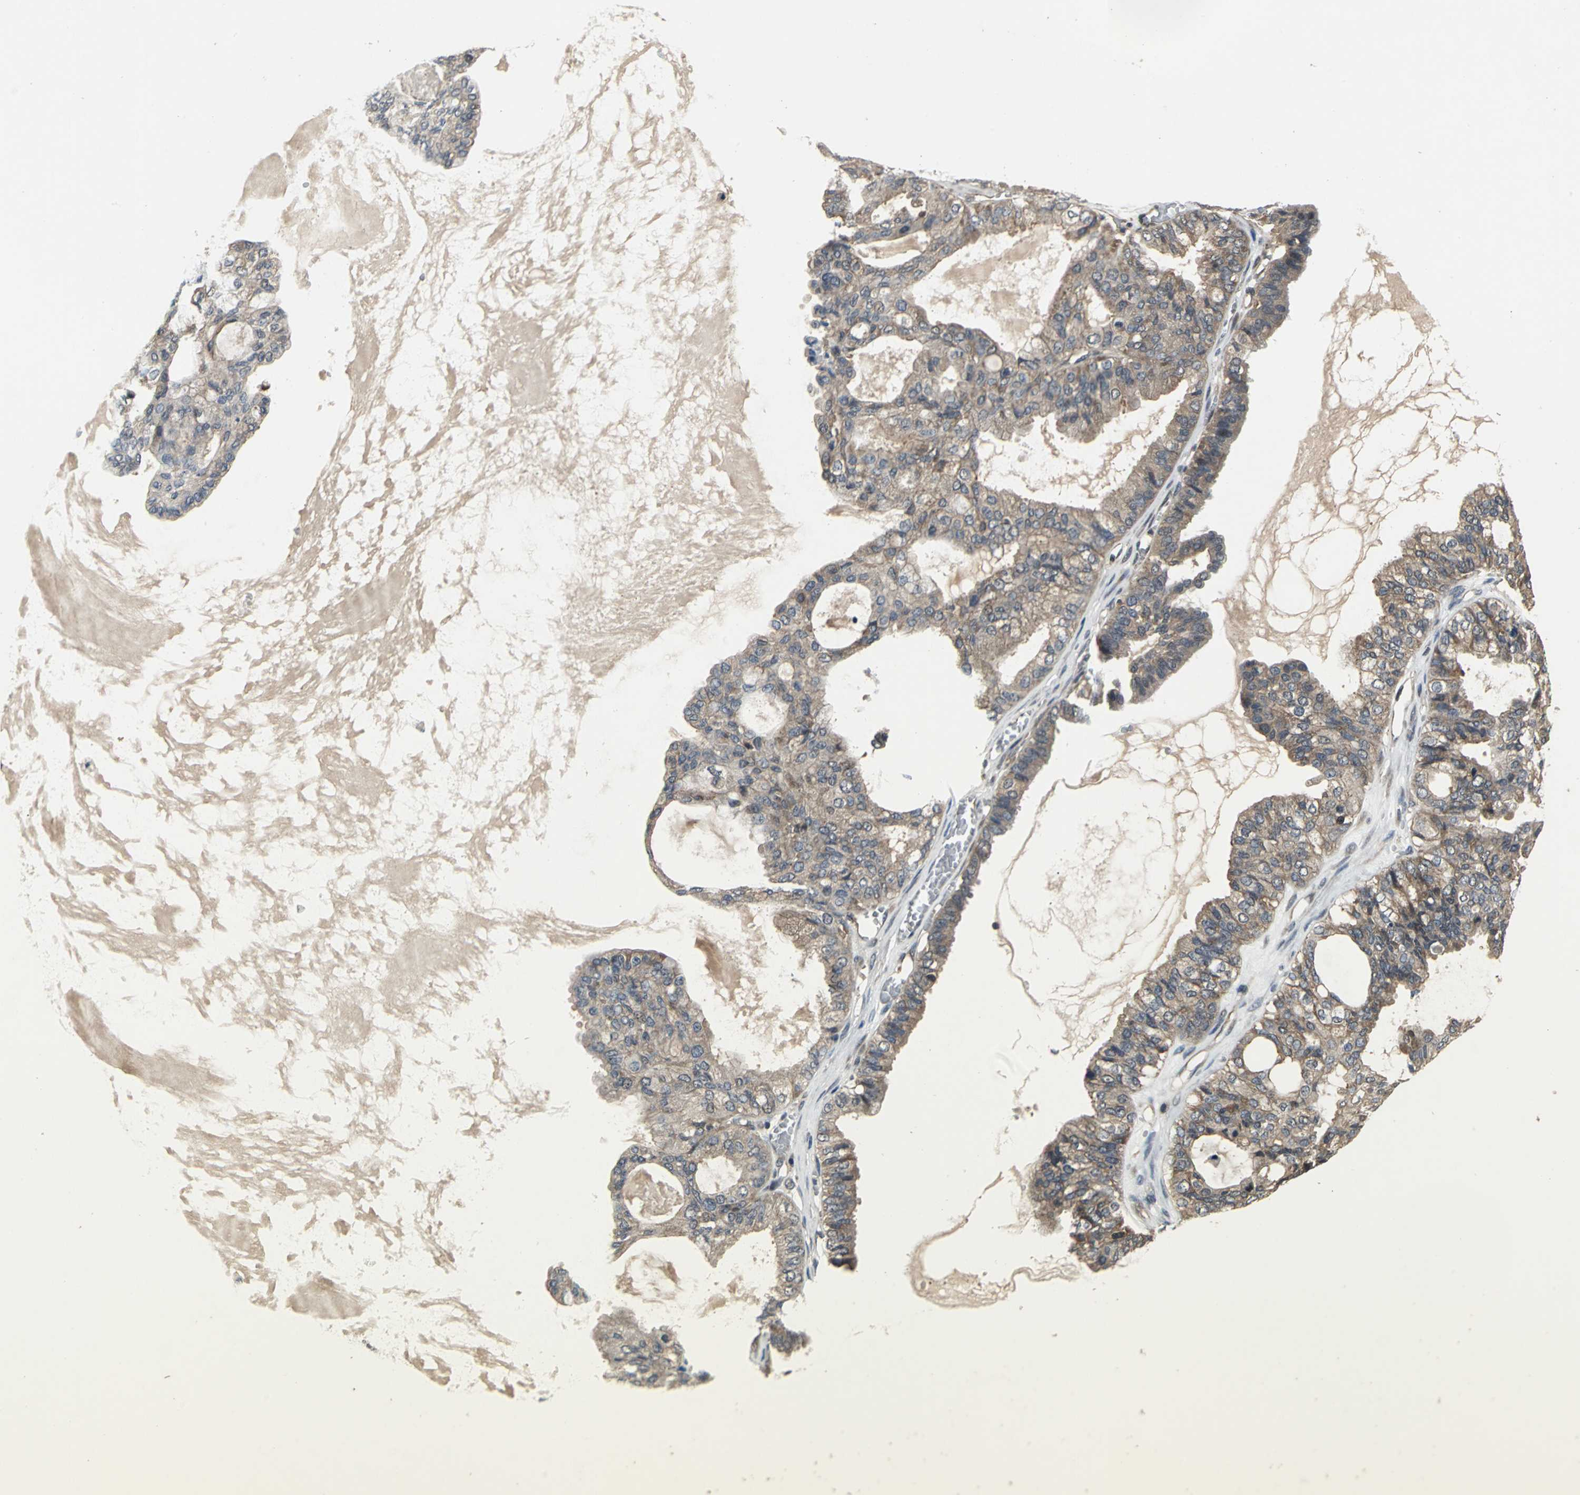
{"staining": {"intensity": "moderate", "quantity": ">75%", "location": "cytoplasmic/membranous"}, "tissue": "ovarian cancer", "cell_type": "Tumor cells", "image_type": "cancer", "snomed": [{"axis": "morphology", "description": "Carcinoma, NOS"}, {"axis": "morphology", "description": "Carcinoma, endometroid"}, {"axis": "topography", "description": "Ovary"}], "caption": "Moderate cytoplasmic/membranous expression is identified in approximately >75% of tumor cells in ovarian cancer. The staining was performed using DAB to visualize the protein expression in brown, while the nuclei were stained in blue with hematoxylin (Magnification: 20x).", "gene": "EIF2B2", "patient": {"sex": "female", "age": 50}}